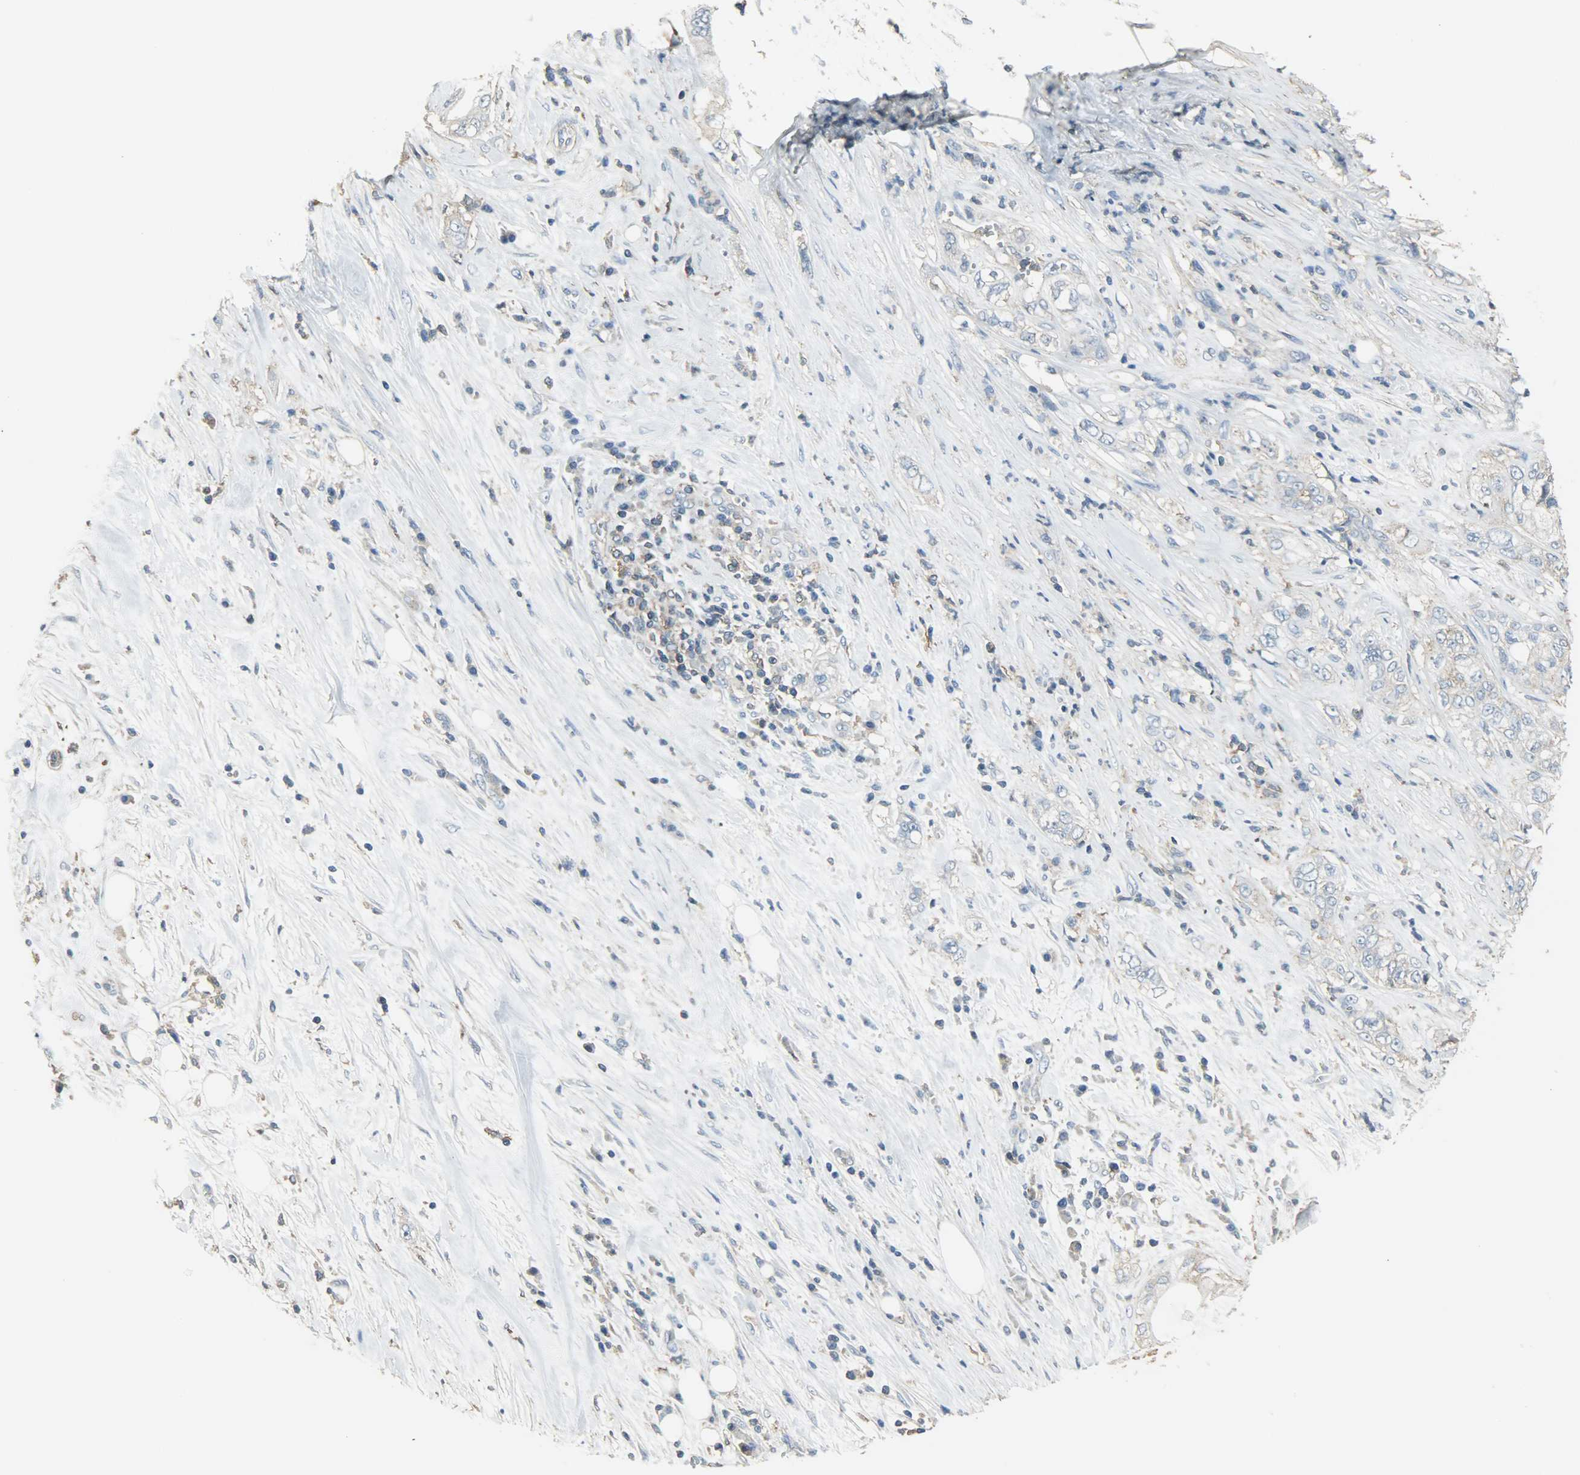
{"staining": {"intensity": "weak", "quantity": ">75%", "location": "cytoplasmic/membranous"}, "tissue": "pancreatic cancer", "cell_type": "Tumor cells", "image_type": "cancer", "snomed": [{"axis": "morphology", "description": "Adenocarcinoma, NOS"}, {"axis": "topography", "description": "Pancreas"}], "caption": "Pancreatic cancer (adenocarcinoma) stained with DAB (3,3'-diaminobenzidine) immunohistochemistry (IHC) demonstrates low levels of weak cytoplasmic/membranous staining in about >75% of tumor cells.", "gene": "DNAJA4", "patient": {"sex": "male", "age": 70}}